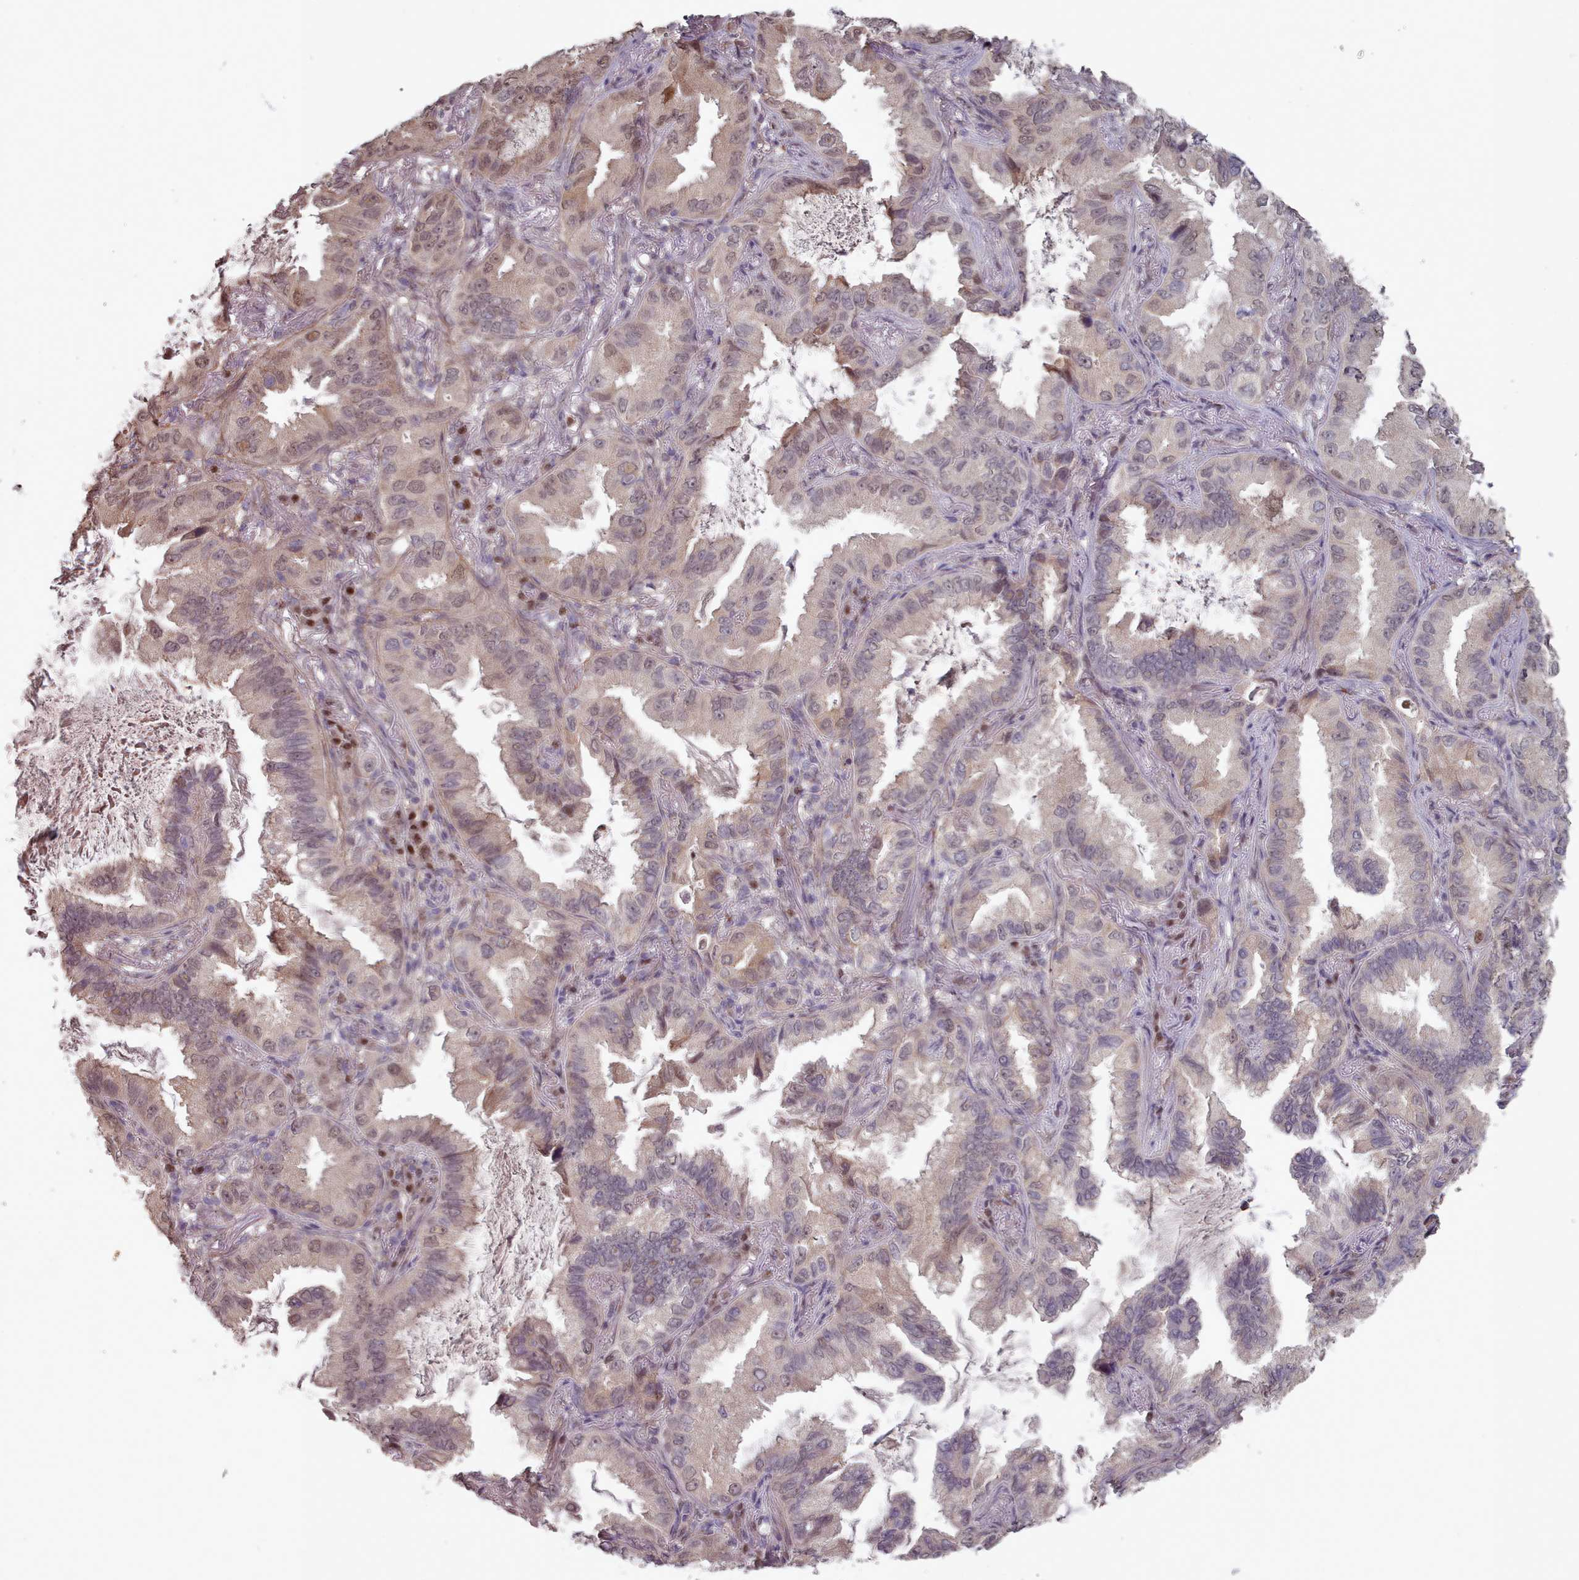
{"staining": {"intensity": "moderate", "quantity": "25%-75%", "location": "nuclear"}, "tissue": "lung cancer", "cell_type": "Tumor cells", "image_type": "cancer", "snomed": [{"axis": "morphology", "description": "Adenocarcinoma, NOS"}, {"axis": "topography", "description": "Lung"}], "caption": "Protein expression analysis of lung cancer demonstrates moderate nuclear staining in about 25%-75% of tumor cells.", "gene": "ERCC6L", "patient": {"sex": "female", "age": 69}}